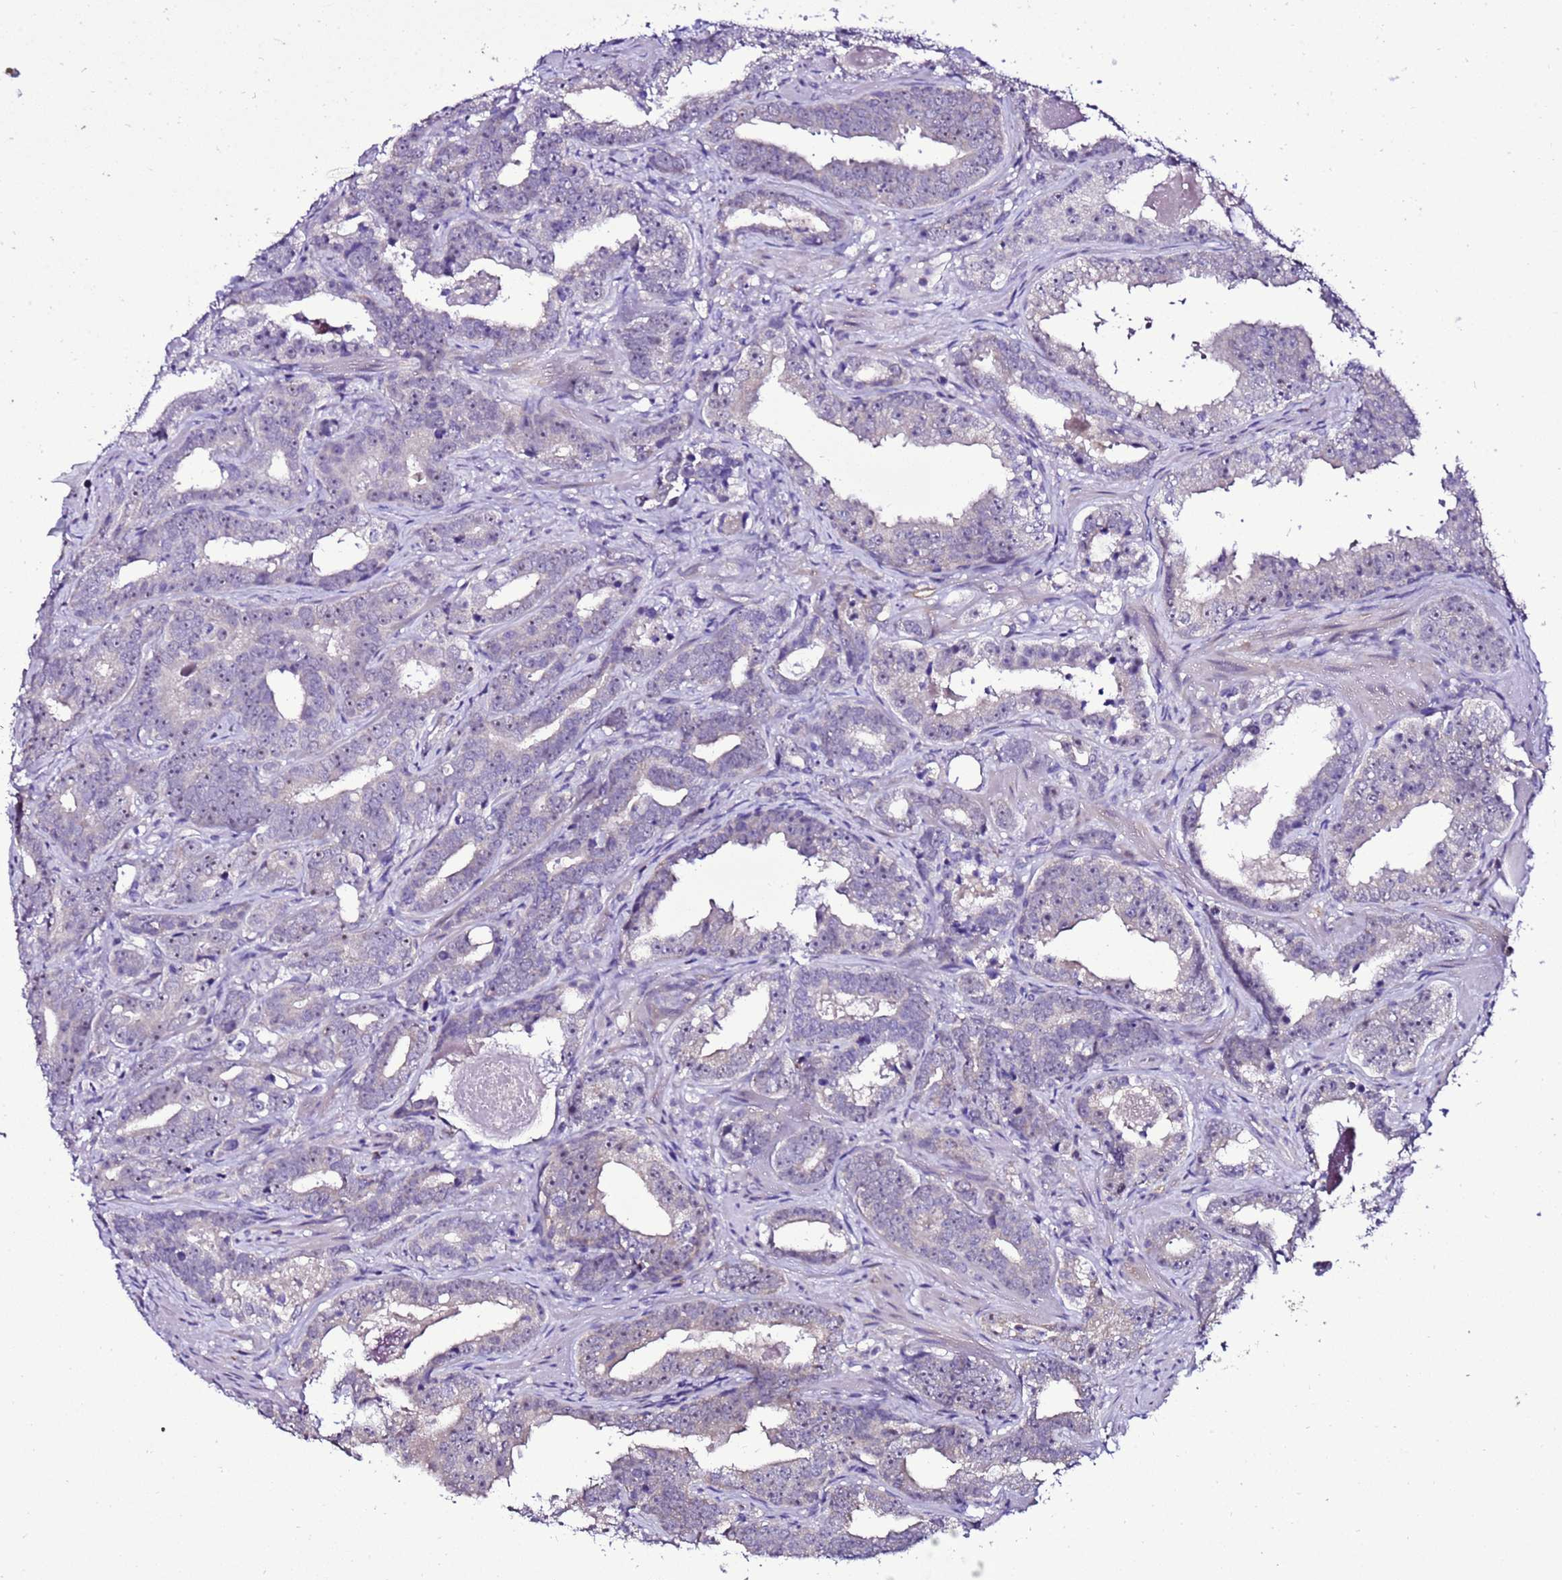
{"staining": {"intensity": "negative", "quantity": "none", "location": "none"}, "tissue": "prostate cancer", "cell_type": "Tumor cells", "image_type": "cancer", "snomed": [{"axis": "morphology", "description": "Adenocarcinoma, High grade"}, {"axis": "topography", "description": "Prostate"}], "caption": "Immunohistochemical staining of prostate cancer (adenocarcinoma (high-grade)) shows no significant positivity in tumor cells.", "gene": "DPH6", "patient": {"sex": "male", "age": 62}}